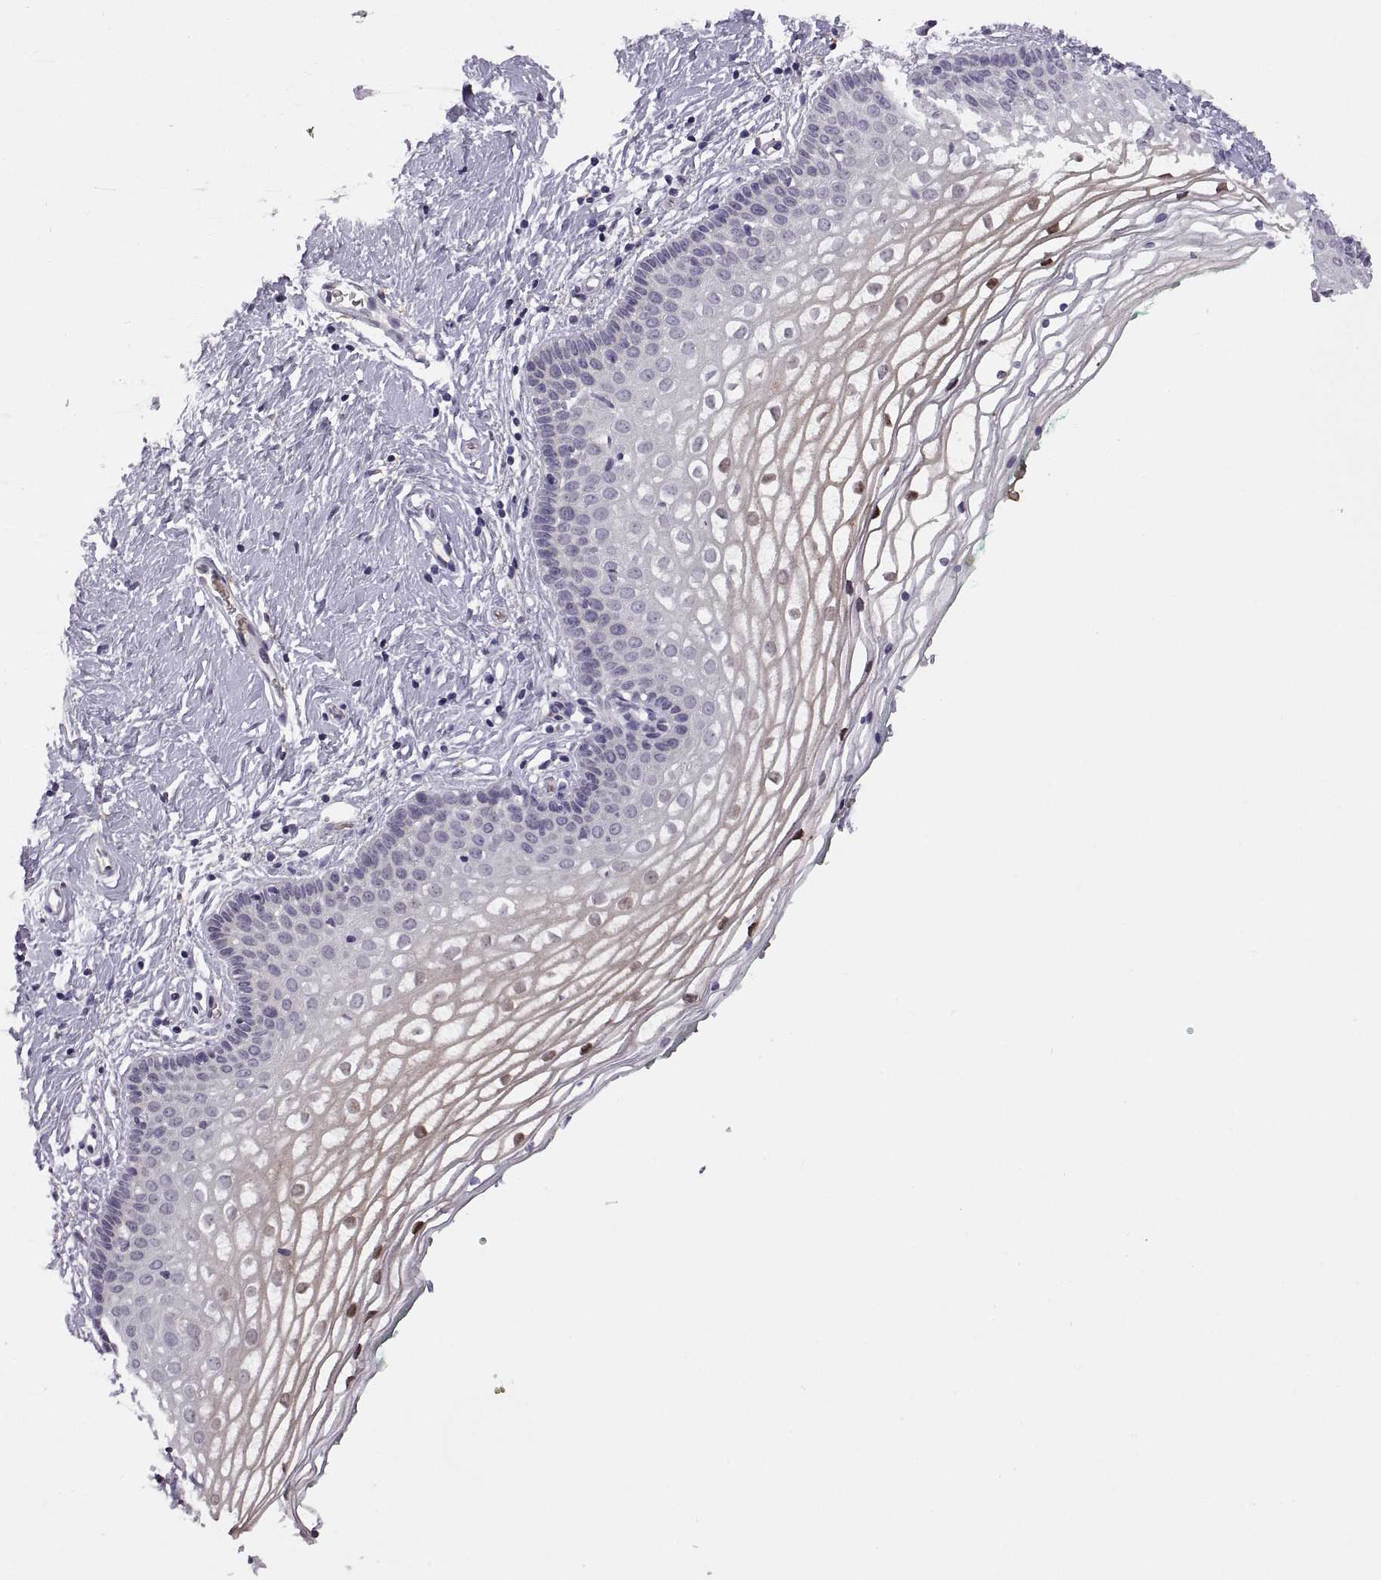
{"staining": {"intensity": "negative", "quantity": "none", "location": "none"}, "tissue": "vagina", "cell_type": "Squamous epithelial cells", "image_type": "normal", "snomed": [{"axis": "morphology", "description": "Normal tissue, NOS"}, {"axis": "topography", "description": "Vagina"}], "caption": "IHC of benign human vagina demonstrates no positivity in squamous epithelial cells.", "gene": "MEIOC", "patient": {"sex": "female", "age": 36}}